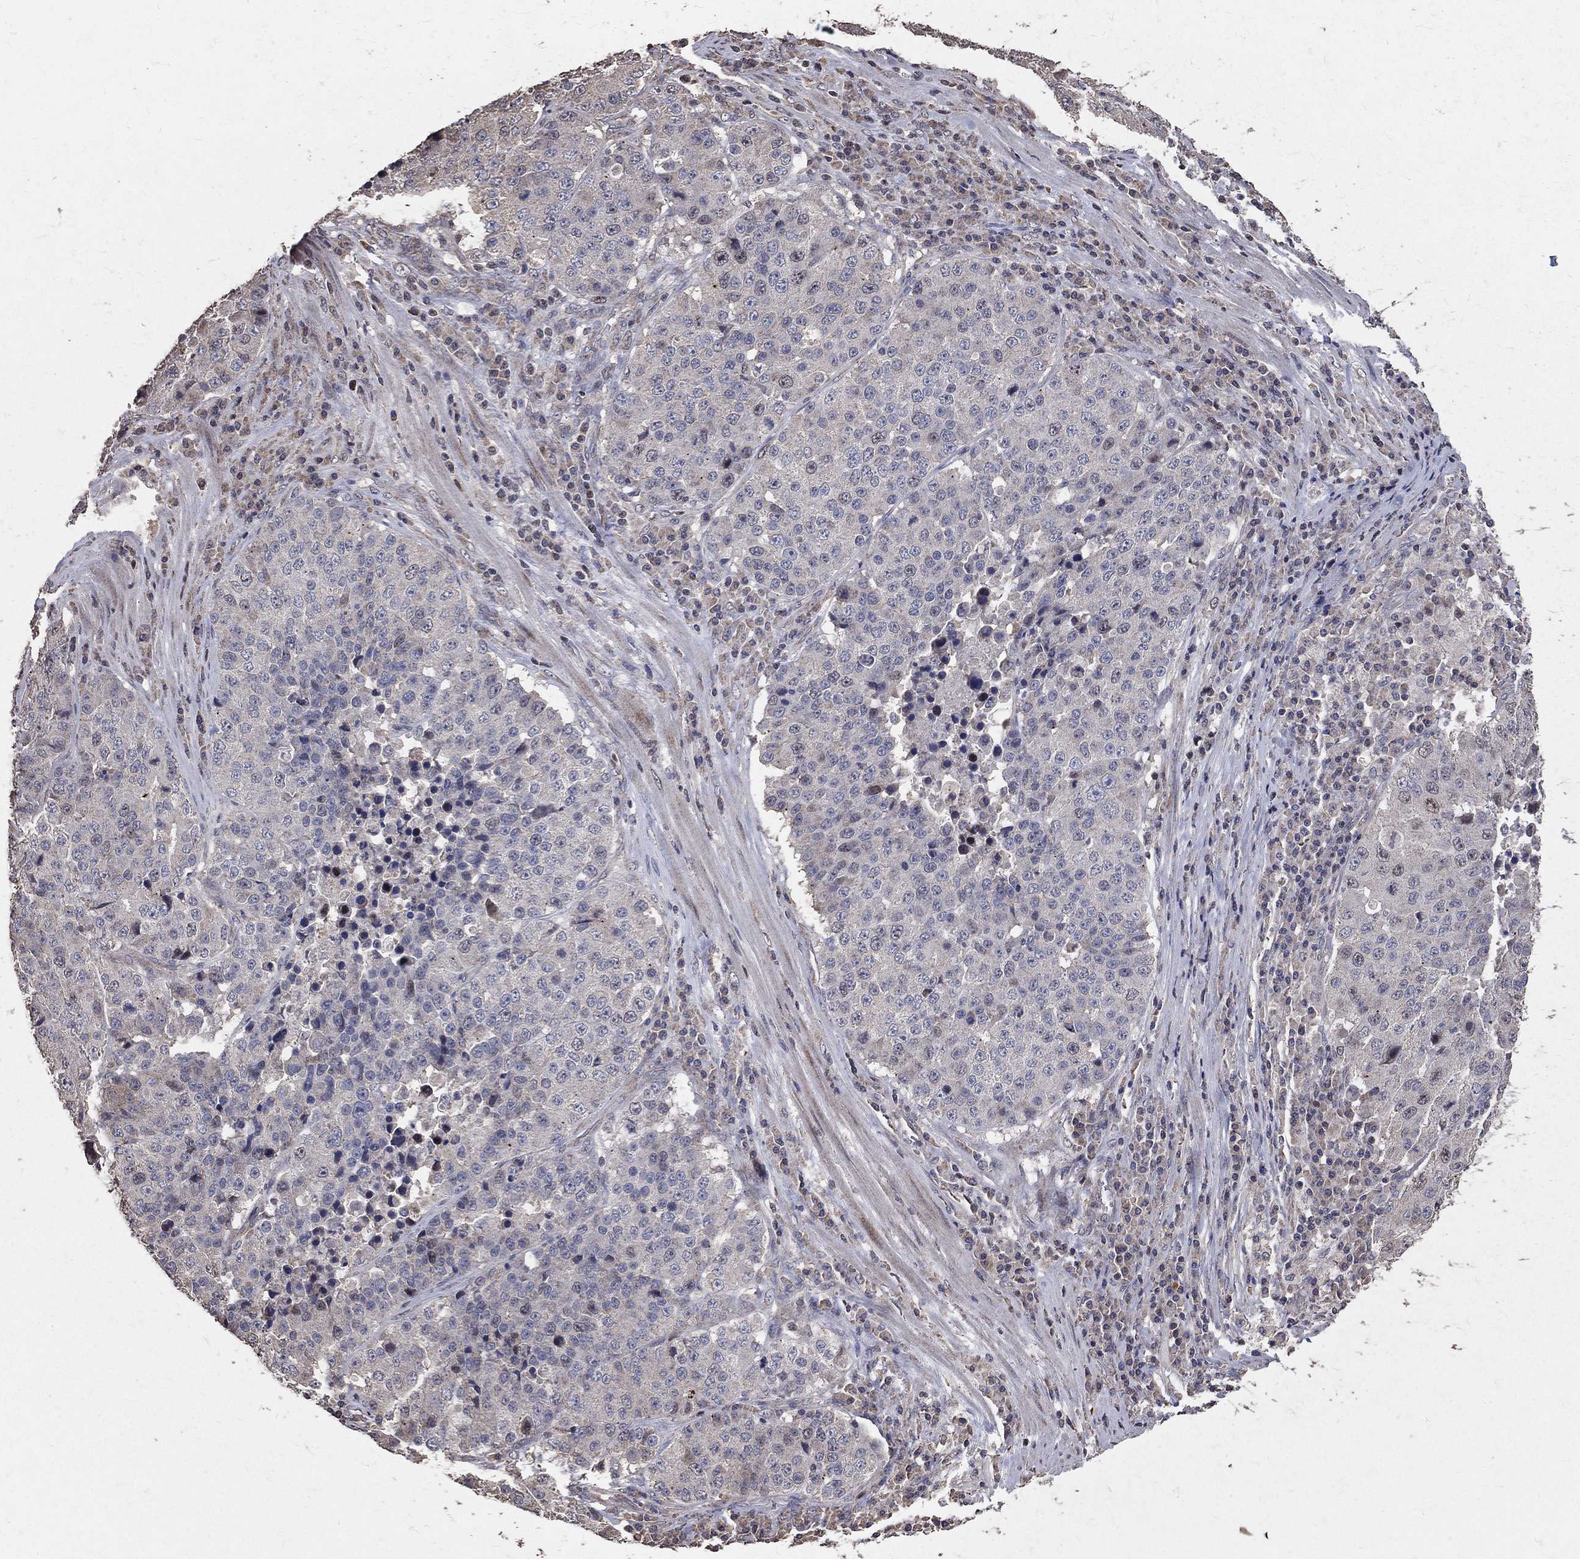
{"staining": {"intensity": "weak", "quantity": "<25%", "location": "cytoplasmic/membranous"}, "tissue": "stomach cancer", "cell_type": "Tumor cells", "image_type": "cancer", "snomed": [{"axis": "morphology", "description": "Adenocarcinoma, NOS"}, {"axis": "topography", "description": "Stomach"}], "caption": "Immunohistochemical staining of stomach cancer (adenocarcinoma) exhibits no significant positivity in tumor cells. The staining is performed using DAB brown chromogen with nuclei counter-stained in using hematoxylin.", "gene": "LY6K", "patient": {"sex": "male", "age": 71}}